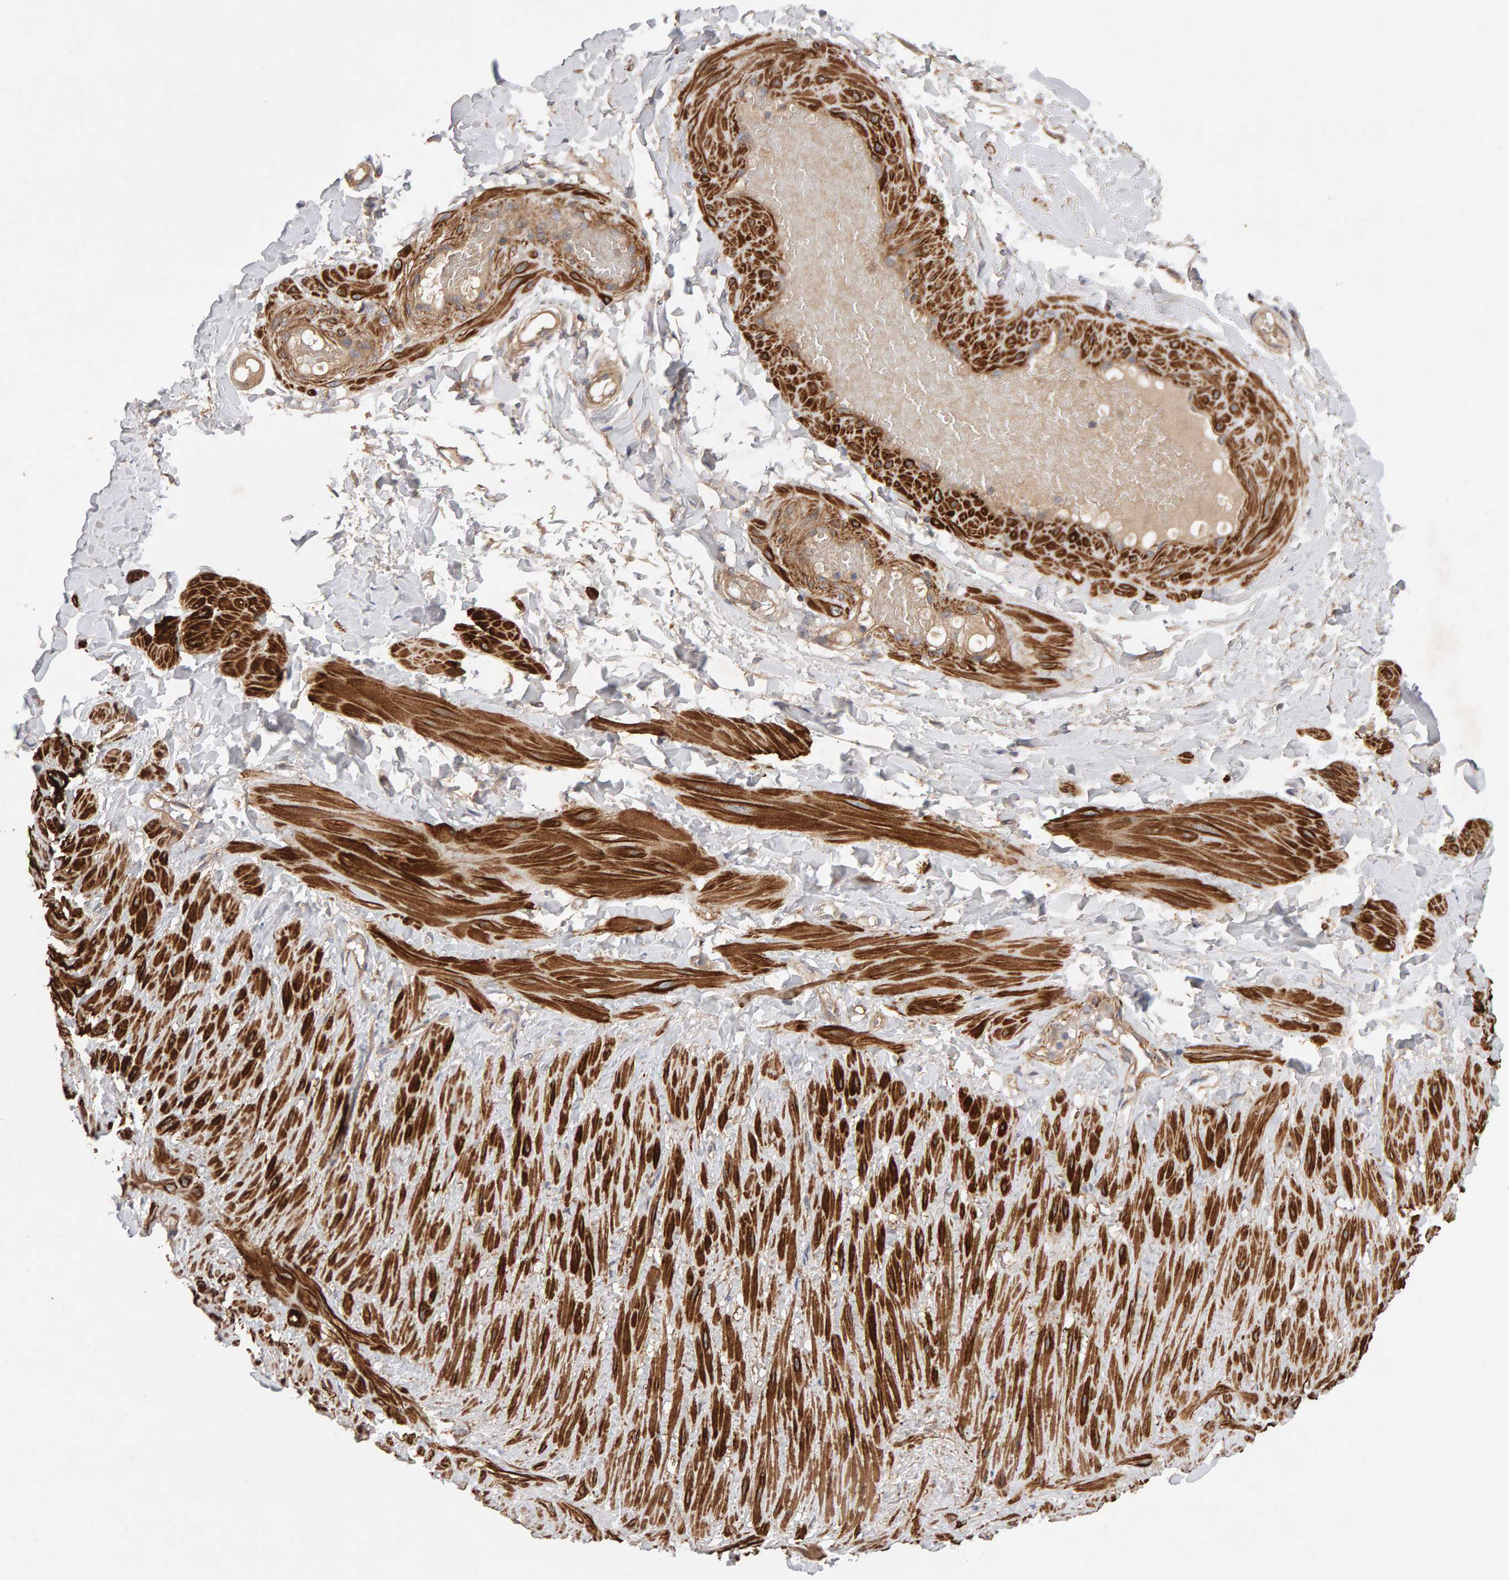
{"staining": {"intensity": "weak", "quantity": "<25%", "location": "cytoplasmic/membranous"}, "tissue": "adipose tissue", "cell_type": "Adipocytes", "image_type": "normal", "snomed": [{"axis": "morphology", "description": "Normal tissue, NOS"}, {"axis": "topography", "description": "Adipose tissue"}, {"axis": "topography", "description": "Vascular tissue"}, {"axis": "topography", "description": "Peripheral nerve tissue"}], "caption": "High magnification brightfield microscopy of unremarkable adipose tissue stained with DAB (3,3'-diaminobenzidine) (brown) and counterstained with hematoxylin (blue): adipocytes show no significant staining.", "gene": "RNF19A", "patient": {"sex": "male", "age": 25}}